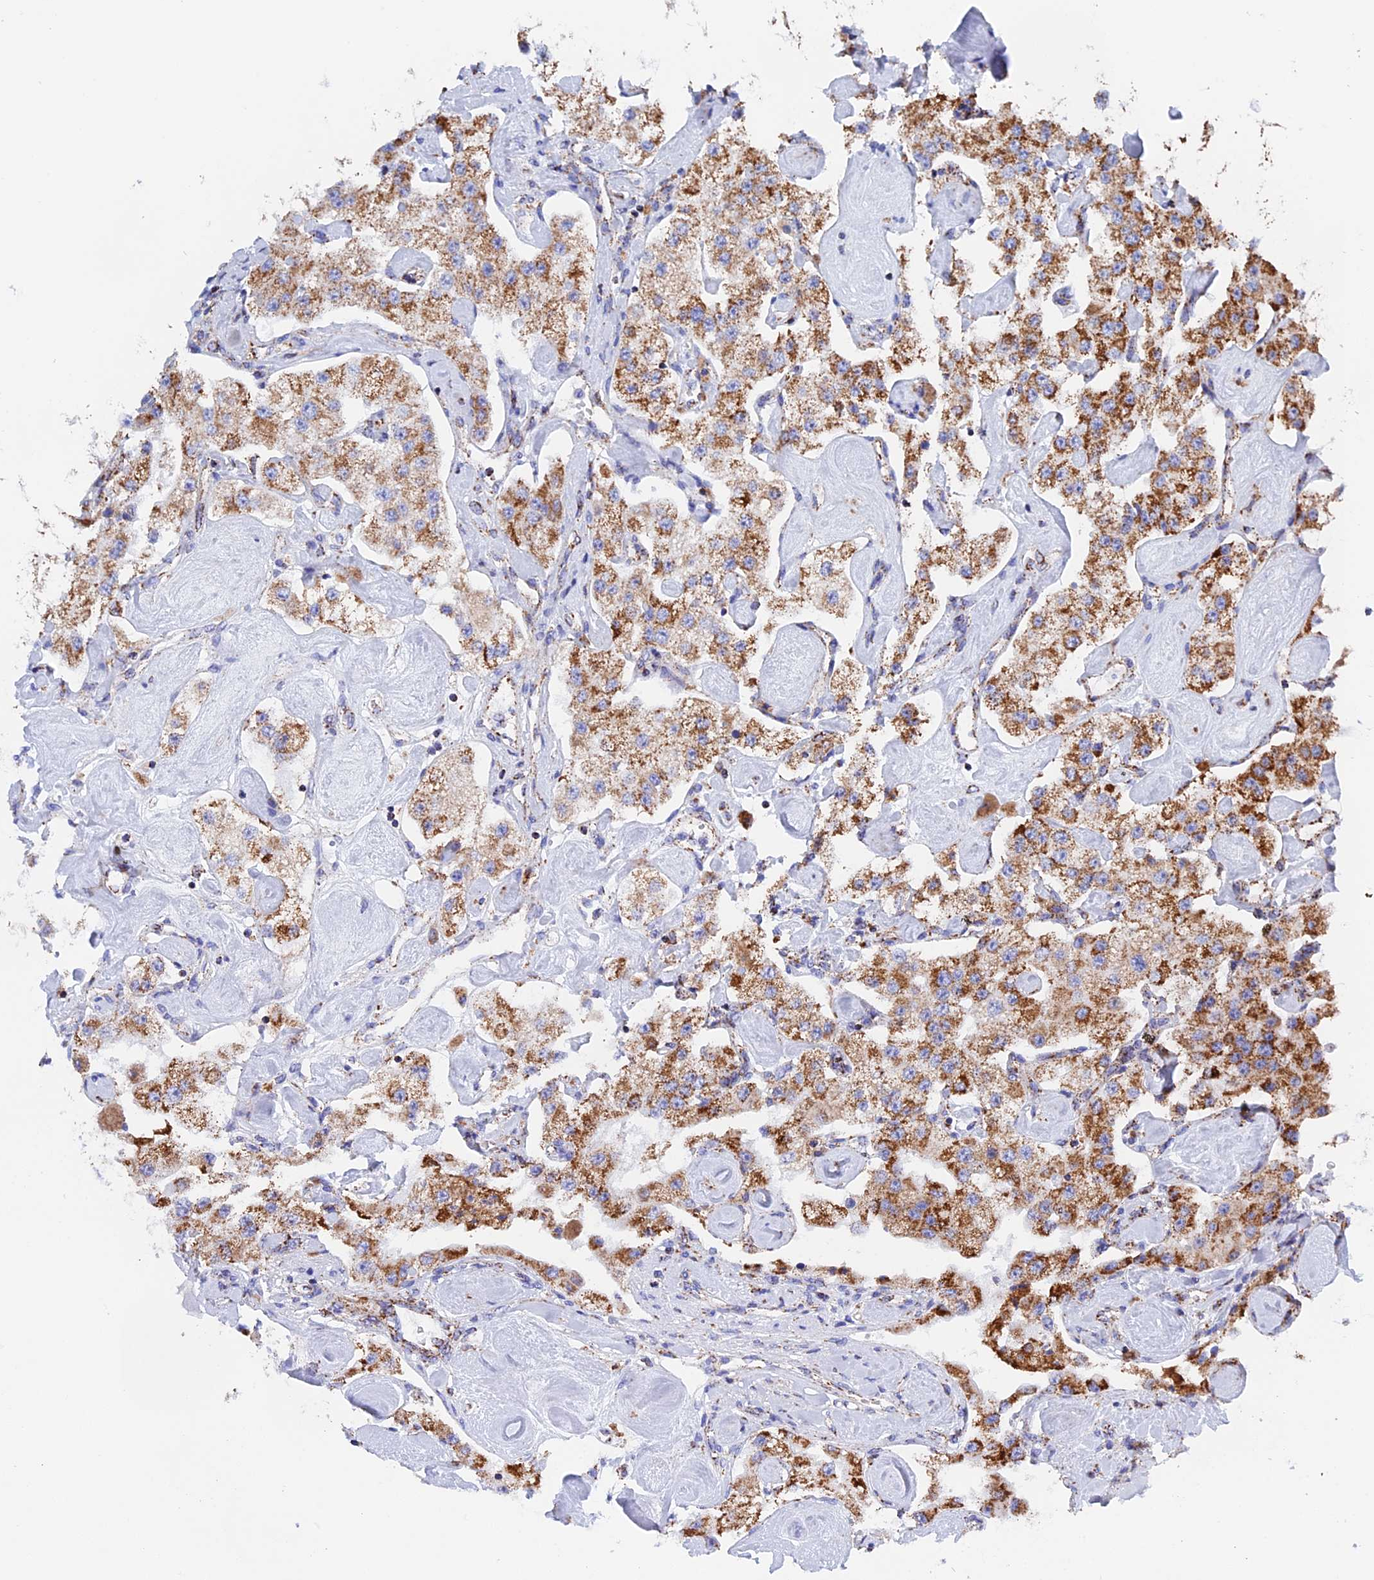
{"staining": {"intensity": "moderate", "quantity": ">75%", "location": "cytoplasmic/membranous"}, "tissue": "carcinoid", "cell_type": "Tumor cells", "image_type": "cancer", "snomed": [{"axis": "morphology", "description": "Carcinoid, malignant, NOS"}, {"axis": "topography", "description": "Pancreas"}], "caption": "Protein expression analysis of malignant carcinoid exhibits moderate cytoplasmic/membranous positivity in approximately >75% of tumor cells. Nuclei are stained in blue.", "gene": "NDUFA5", "patient": {"sex": "male", "age": 41}}